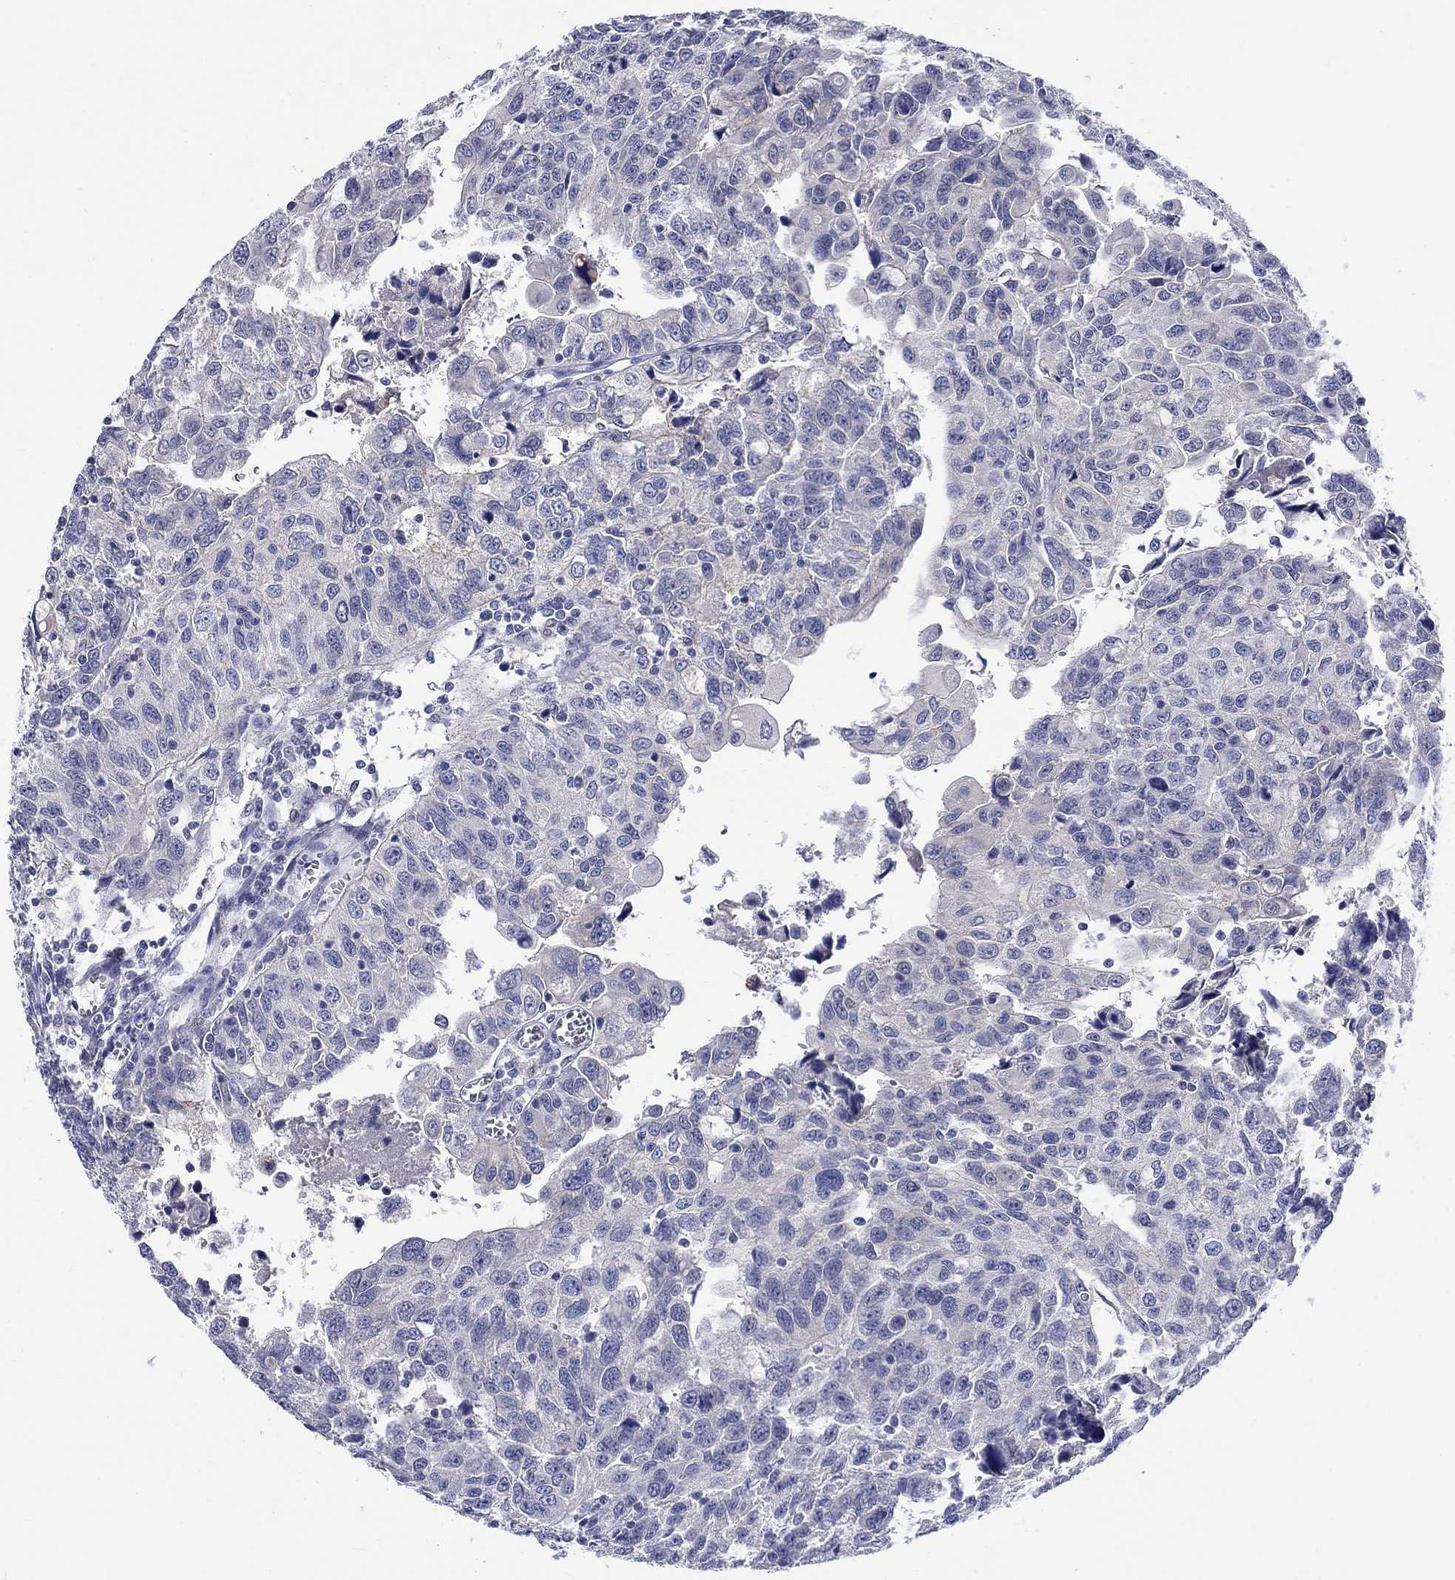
{"staining": {"intensity": "negative", "quantity": "none", "location": "none"}, "tissue": "urothelial cancer", "cell_type": "Tumor cells", "image_type": "cancer", "snomed": [{"axis": "morphology", "description": "Urothelial carcinoma, NOS"}, {"axis": "morphology", "description": "Urothelial carcinoma, High grade"}, {"axis": "topography", "description": "Urinary bladder"}], "caption": "Immunohistochemical staining of human high-grade urothelial carcinoma displays no significant staining in tumor cells. Brightfield microscopy of immunohistochemistry stained with DAB (brown) and hematoxylin (blue), captured at high magnification.", "gene": "SLC30A3", "patient": {"sex": "female", "age": 73}}